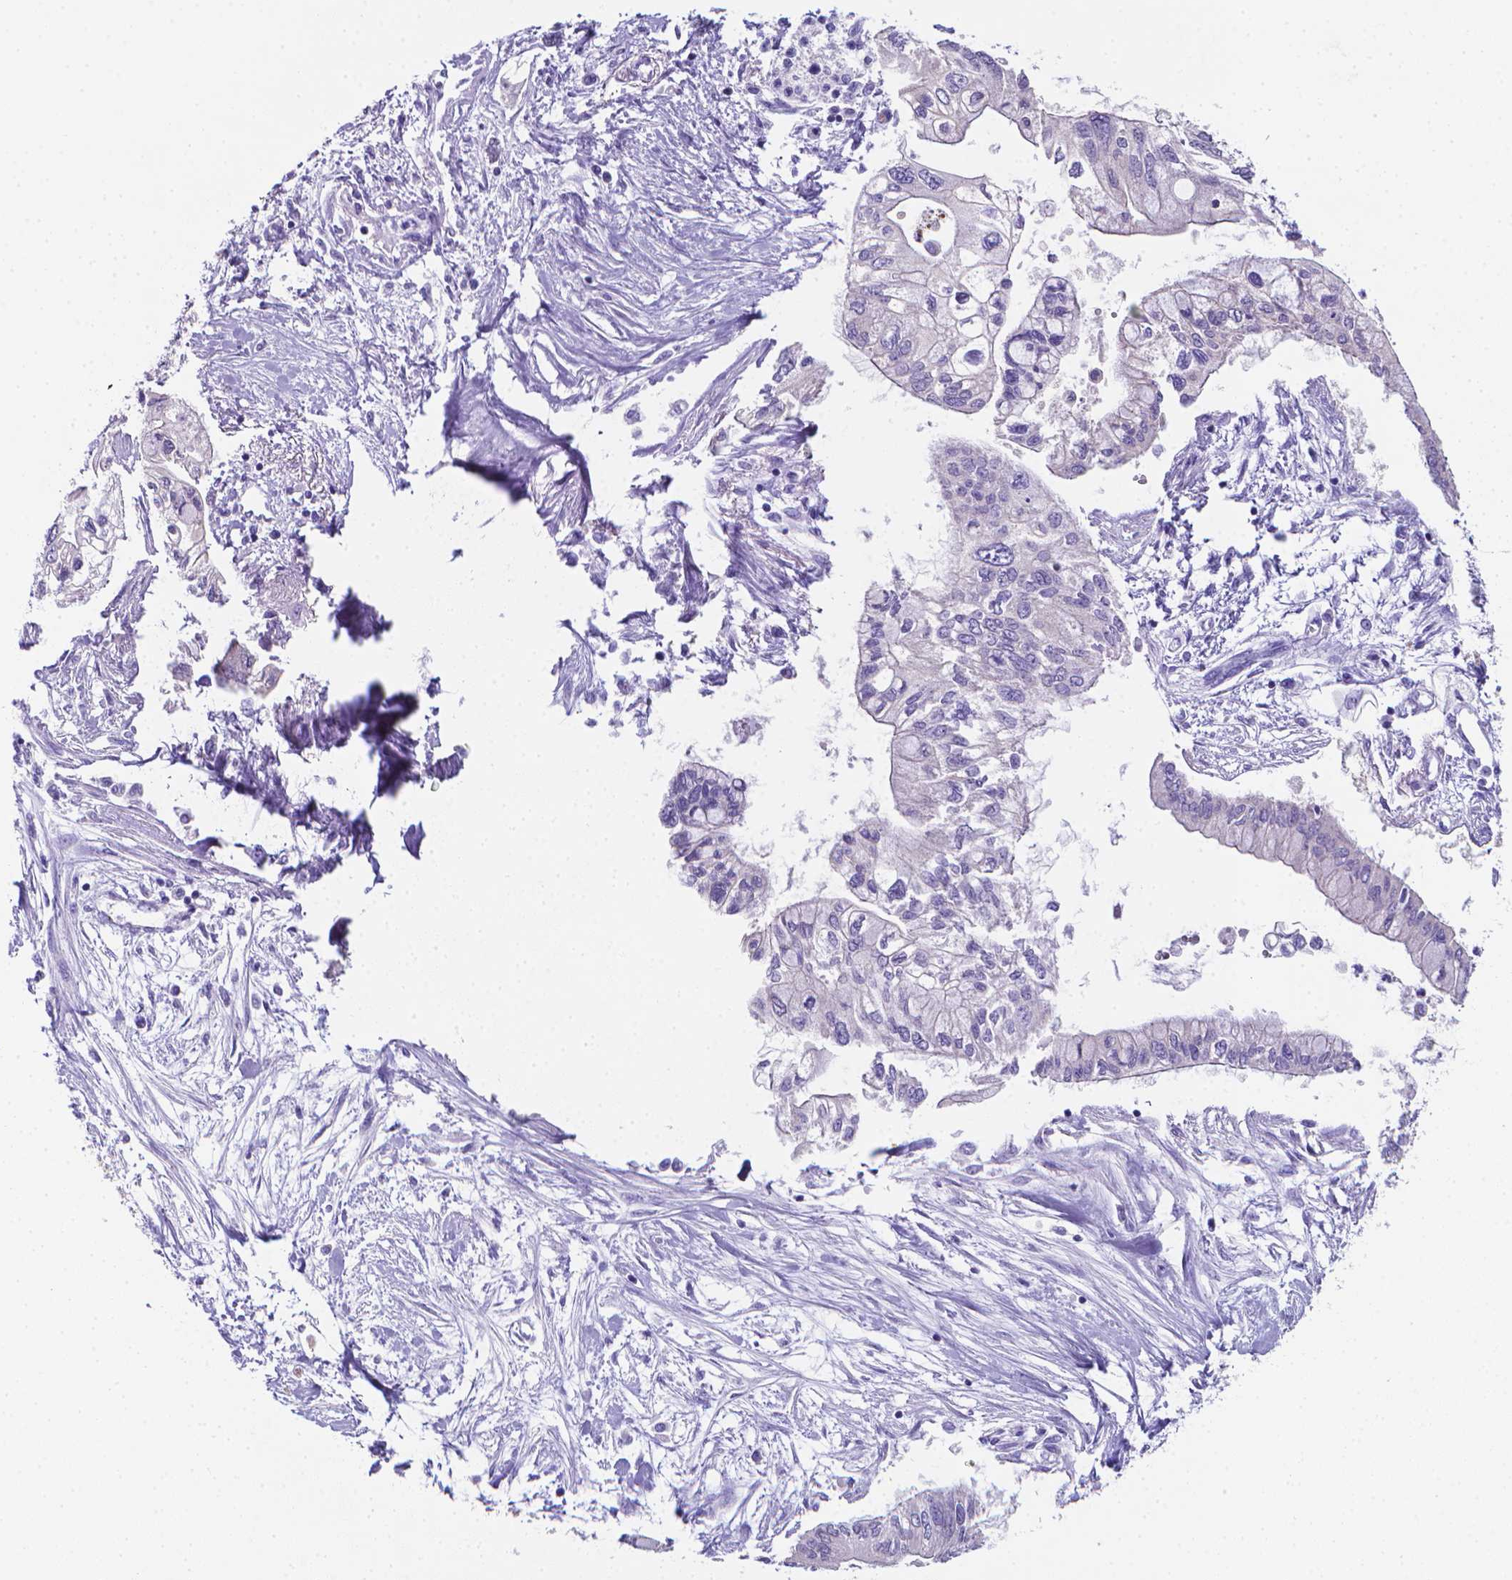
{"staining": {"intensity": "negative", "quantity": "none", "location": "none"}, "tissue": "pancreatic cancer", "cell_type": "Tumor cells", "image_type": "cancer", "snomed": [{"axis": "morphology", "description": "Adenocarcinoma, NOS"}, {"axis": "topography", "description": "Pancreas"}], "caption": "The photomicrograph displays no staining of tumor cells in adenocarcinoma (pancreatic).", "gene": "LRRC73", "patient": {"sex": "female", "age": 77}}